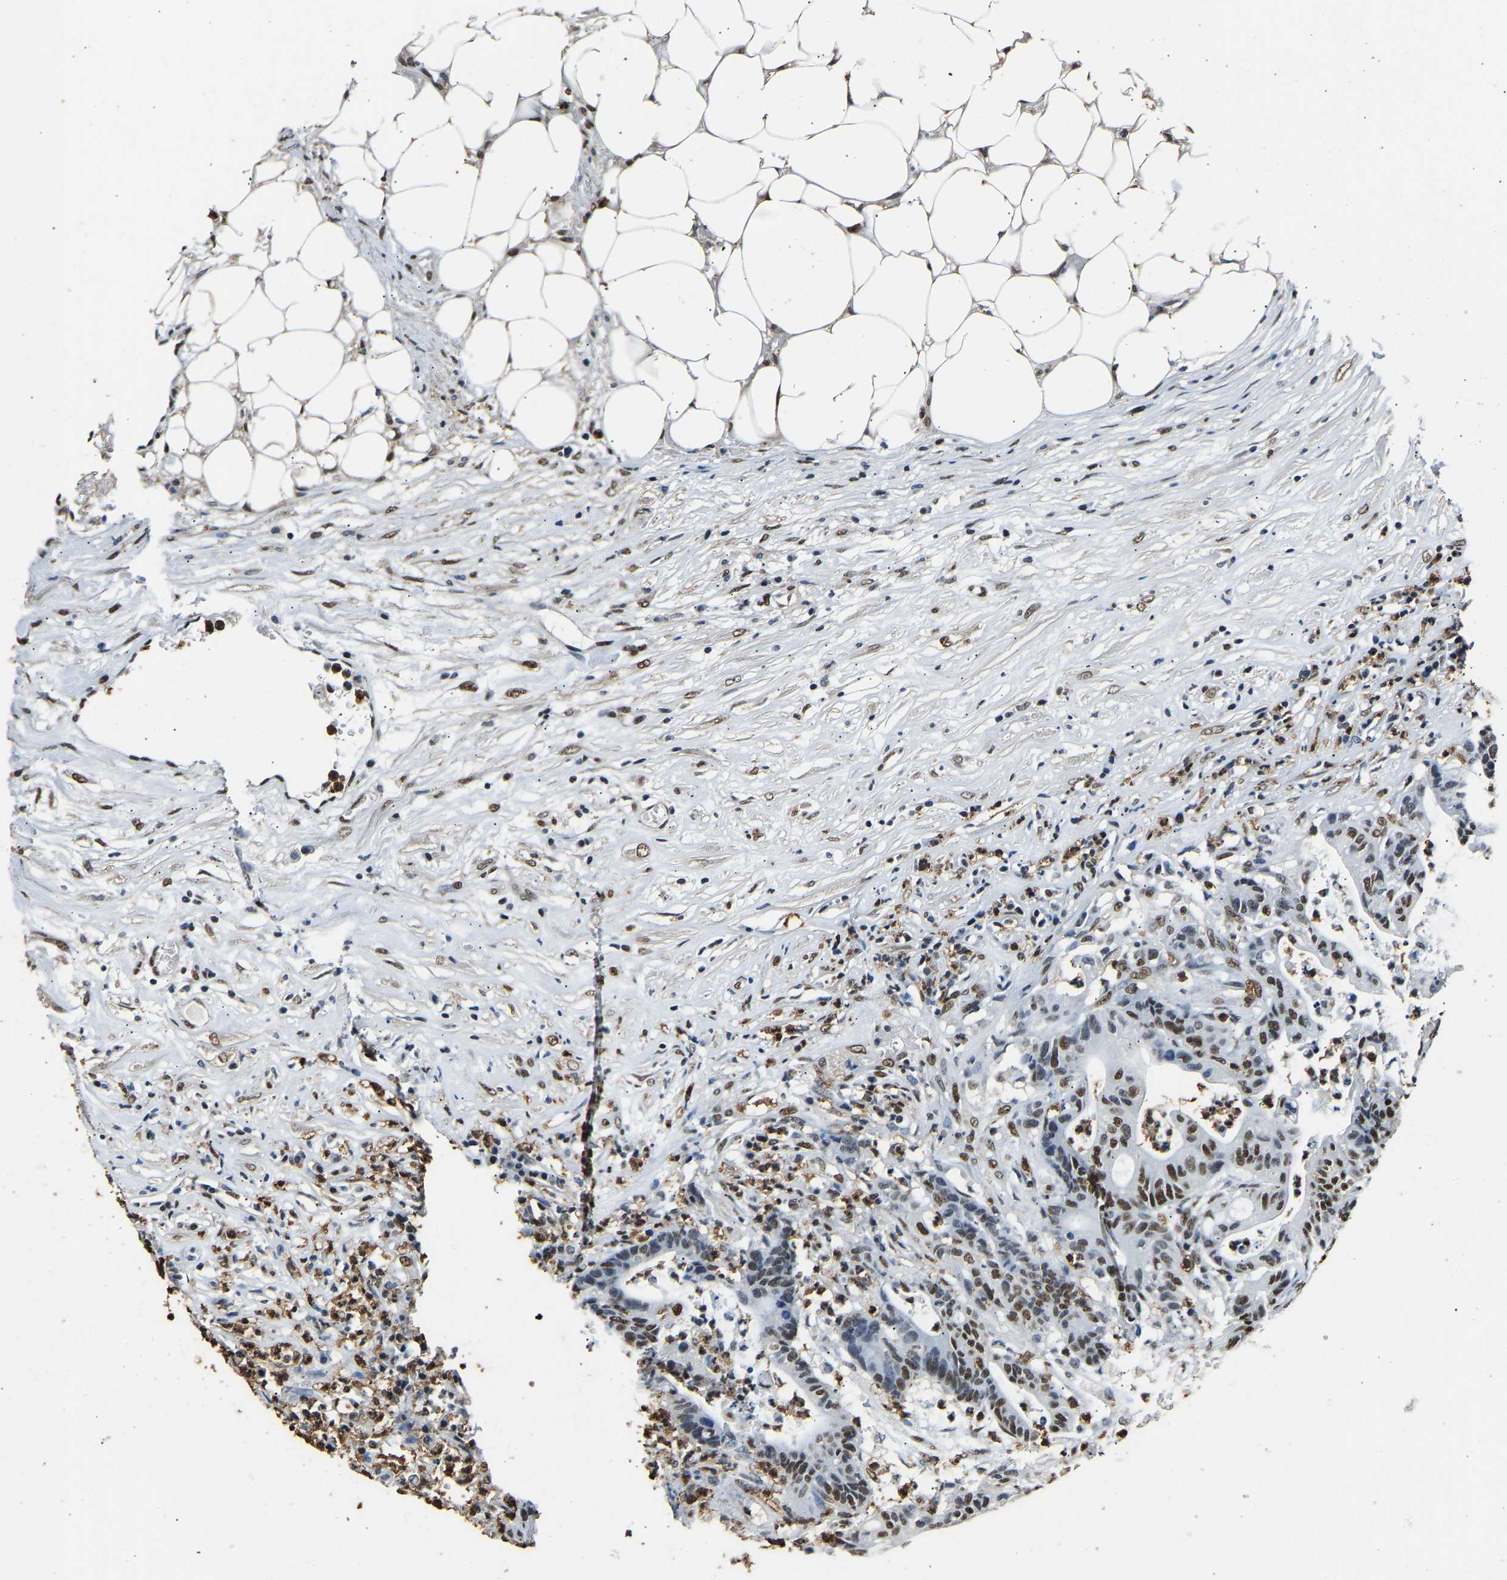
{"staining": {"intensity": "strong", "quantity": ">75%", "location": "nuclear"}, "tissue": "colorectal cancer", "cell_type": "Tumor cells", "image_type": "cancer", "snomed": [{"axis": "morphology", "description": "Adenocarcinoma, NOS"}, {"axis": "topography", "description": "Colon"}], "caption": "Immunohistochemistry staining of adenocarcinoma (colorectal), which demonstrates high levels of strong nuclear expression in approximately >75% of tumor cells indicating strong nuclear protein positivity. The staining was performed using DAB (3,3'-diaminobenzidine) (brown) for protein detection and nuclei were counterstained in hematoxylin (blue).", "gene": "SAFB", "patient": {"sex": "female", "age": 84}}